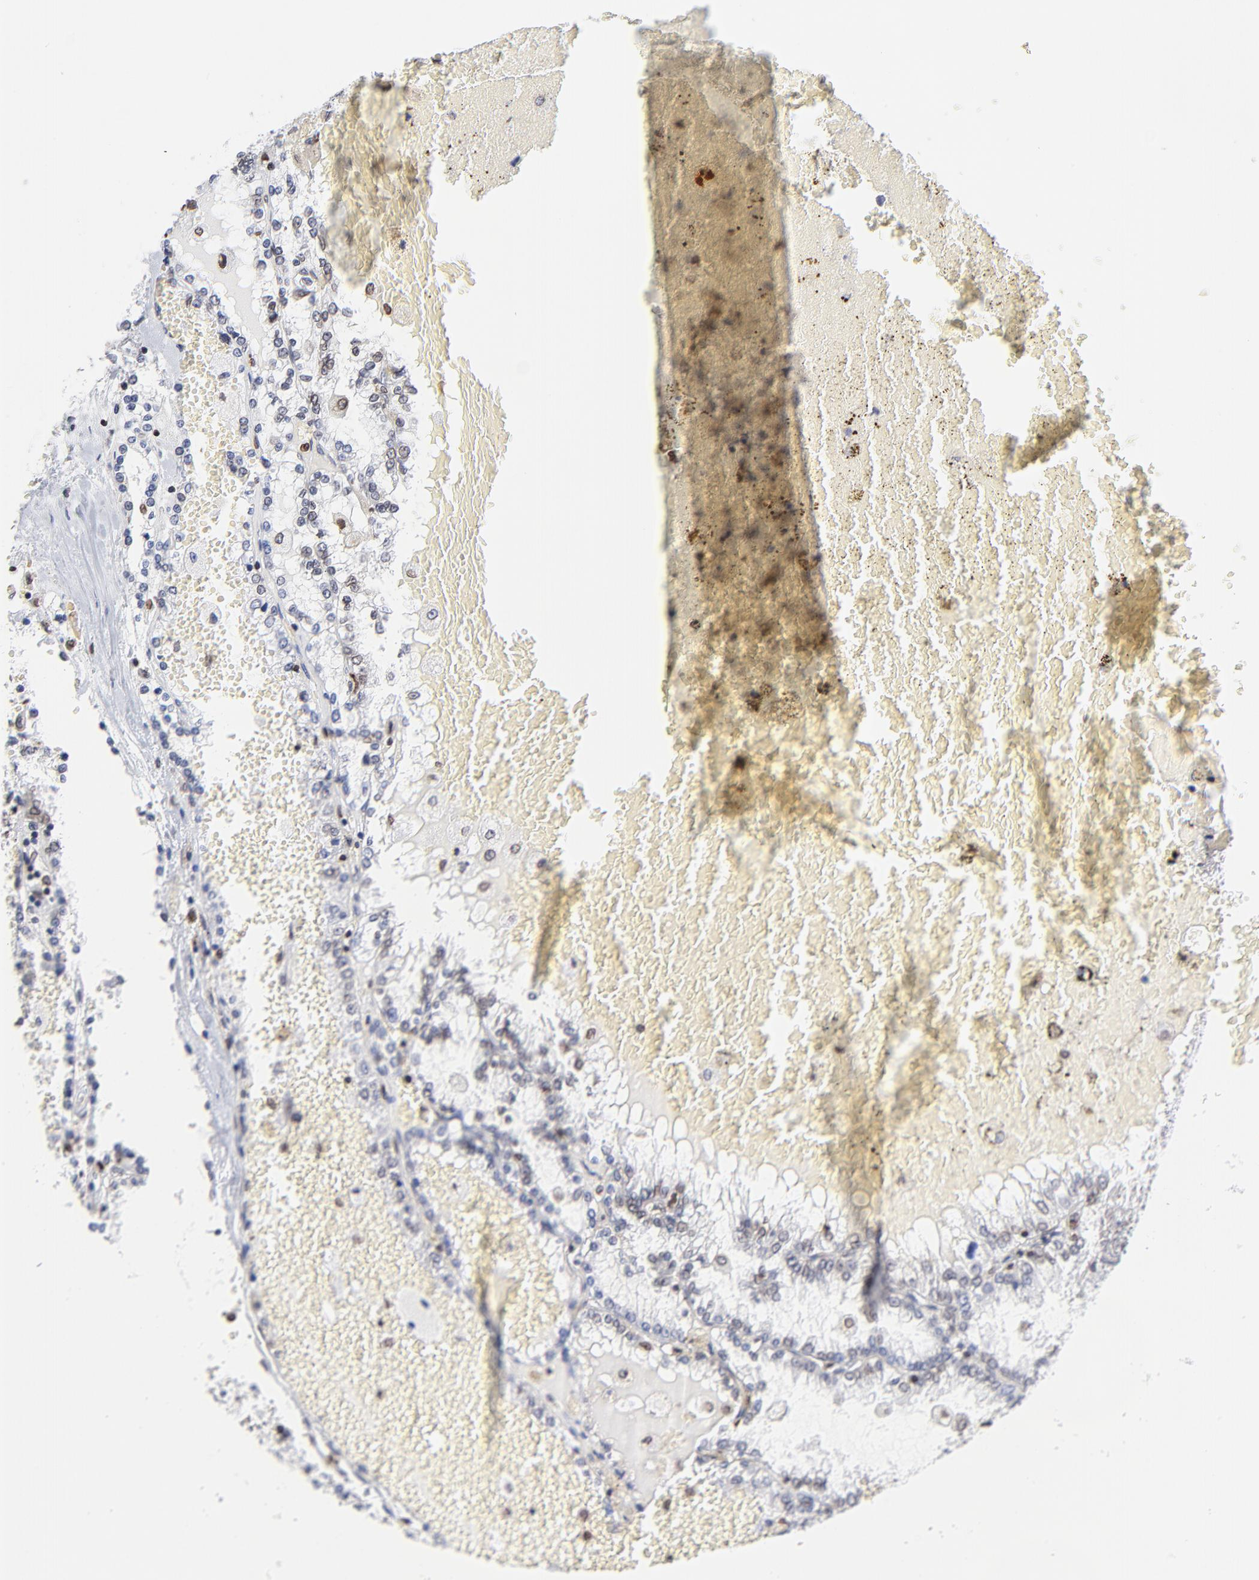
{"staining": {"intensity": "weak", "quantity": "25%-75%", "location": "cytoplasmic/membranous,nuclear"}, "tissue": "renal cancer", "cell_type": "Tumor cells", "image_type": "cancer", "snomed": [{"axis": "morphology", "description": "Adenocarcinoma, NOS"}, {"axis": "topography", "description": "Kidney"}], "caption": "About 25%-75% of tumor cells in renal cancer (adenocarcinoma) exhibit weak cytoplasmic/membranous and nuclear protein expression as visualized by brown immunohistochemical staining.", "gene": "THAP7", "patient": {"sex": "female", "age": 56}}